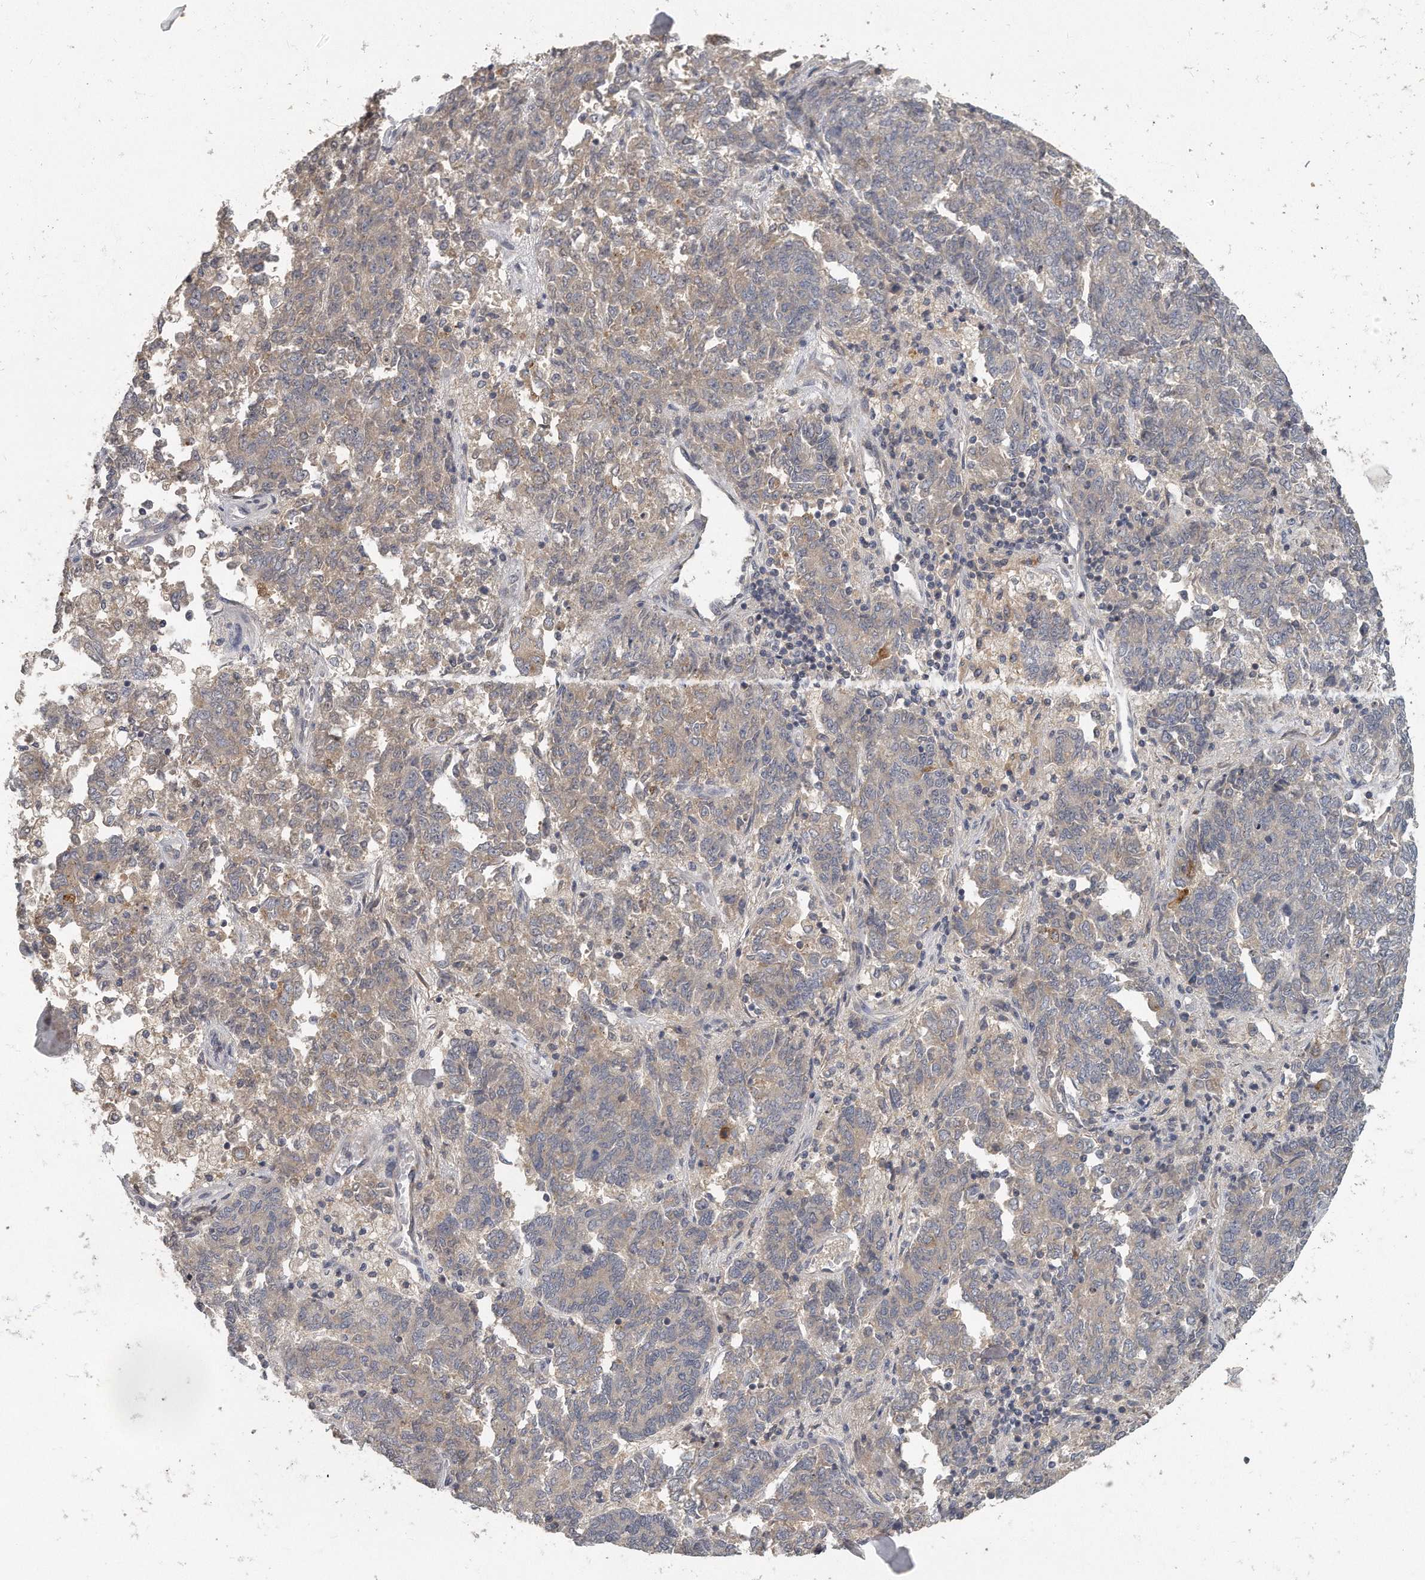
{"staining": {"intensity": "weak", "quantity": "<25%", "location": "cytoplasmic/membranous"}, "tissue": "endometrial cancer", "cell_type": "Tumor cells", "image_type": "cancer", "snomed": [{"axis": "morphology", "description": "Adenocarcinoma, NOS"}, {"axis": "topography", "description": "Endometrium"}], "caption": "IHC photomicrograph of endometrial cancer stained for a protein (brown), which reveals no positivity in tumor cells.", "gene": "TRAPPC14", "patient": {"sex": "female", "age": 80}}